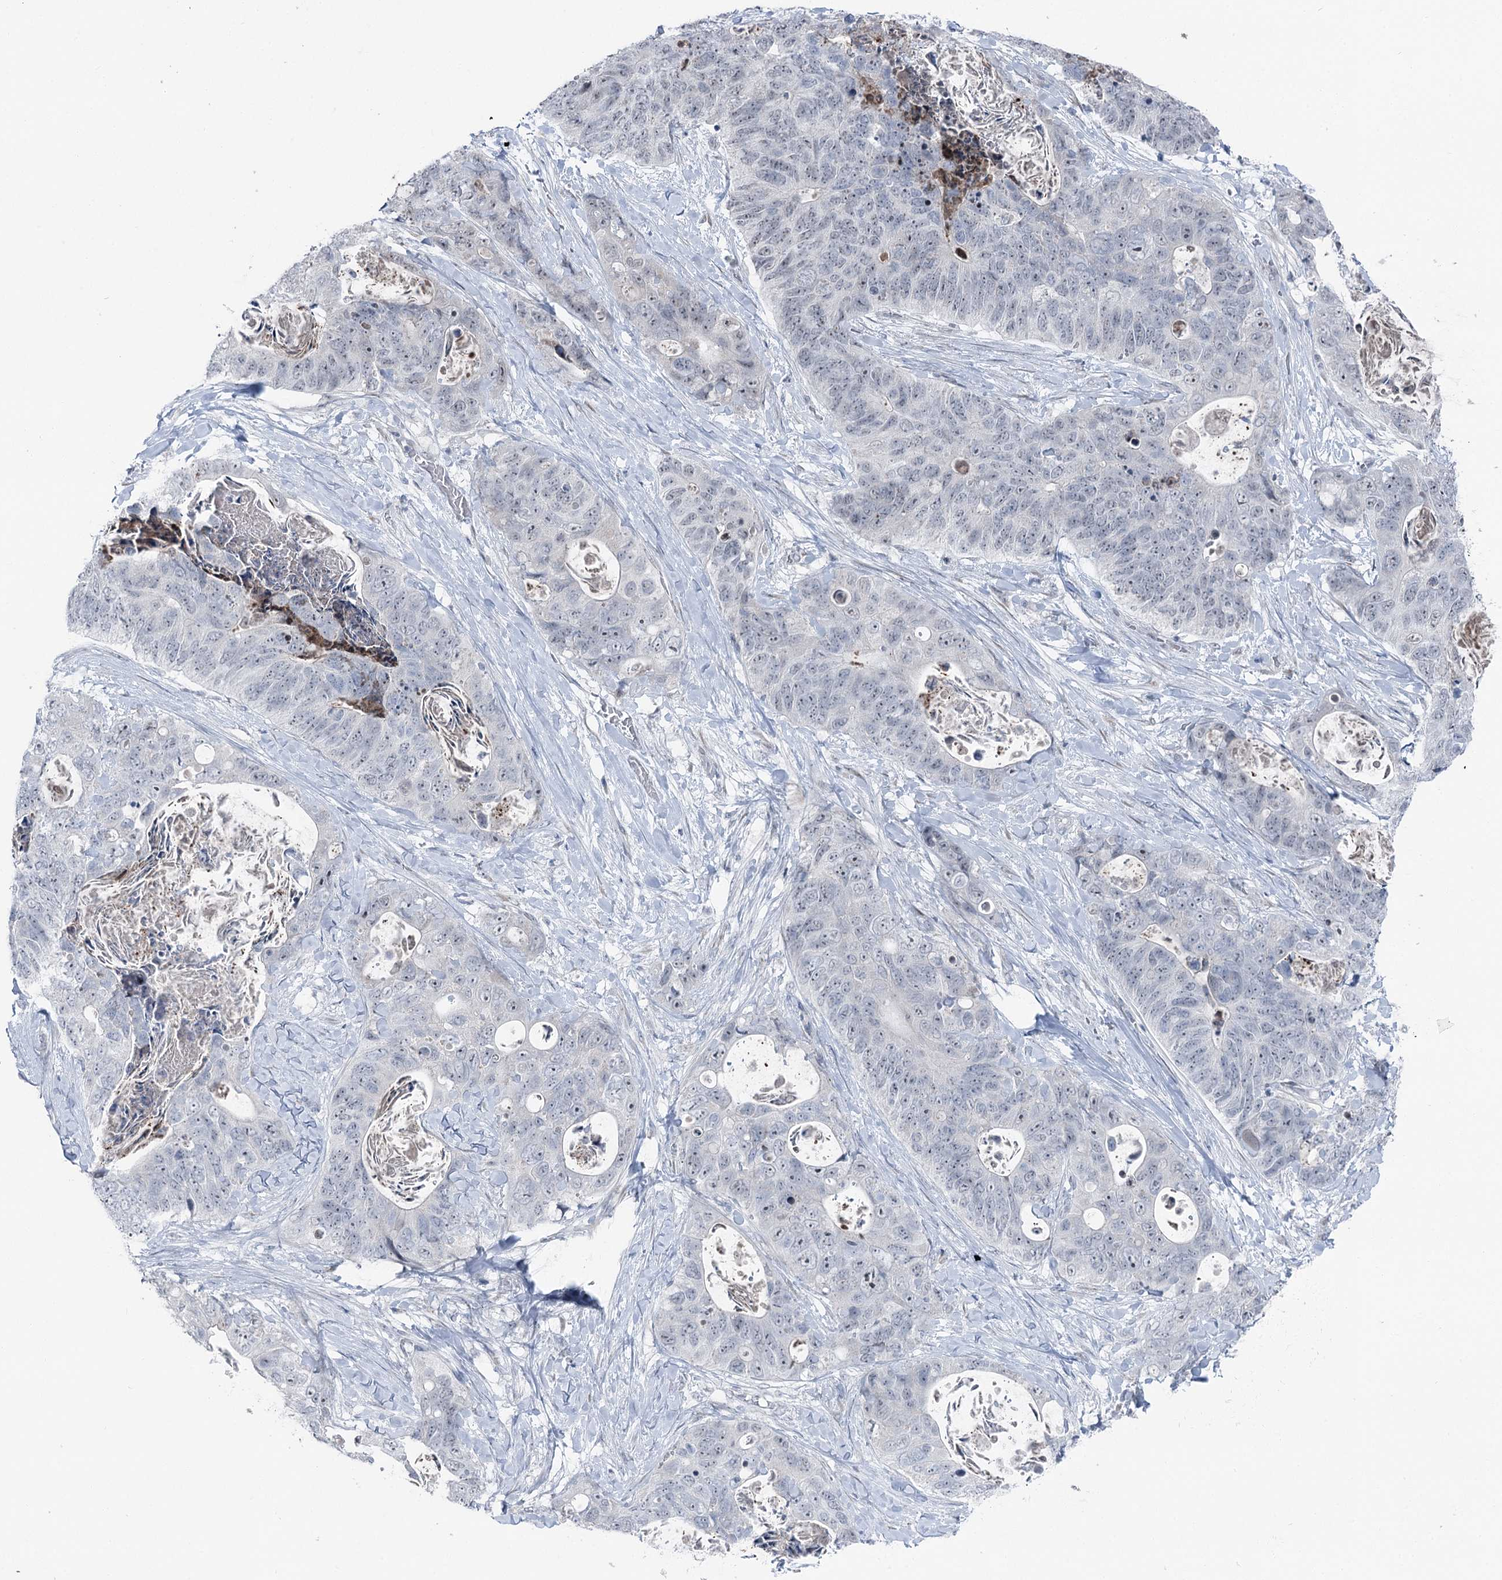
{"staining": {"intensity": "negative", "quantity": "none", "location": "none"}, "tissue": "stomach cancer", "cell_type": "Tumor cells", "image_type": "cancer", "snomed": [{"axis": "morphology", "description": "Adenocarcinoma, NOS"}, {"axis": "topography", "description": "Stomach"}], "caption": "Stomach cancer stained for a protein using immunohistochemistry (IHC) displays no staining tumor cells.", "gene": "STEEP1", "patient": {"sex": "female", "age": 89}}